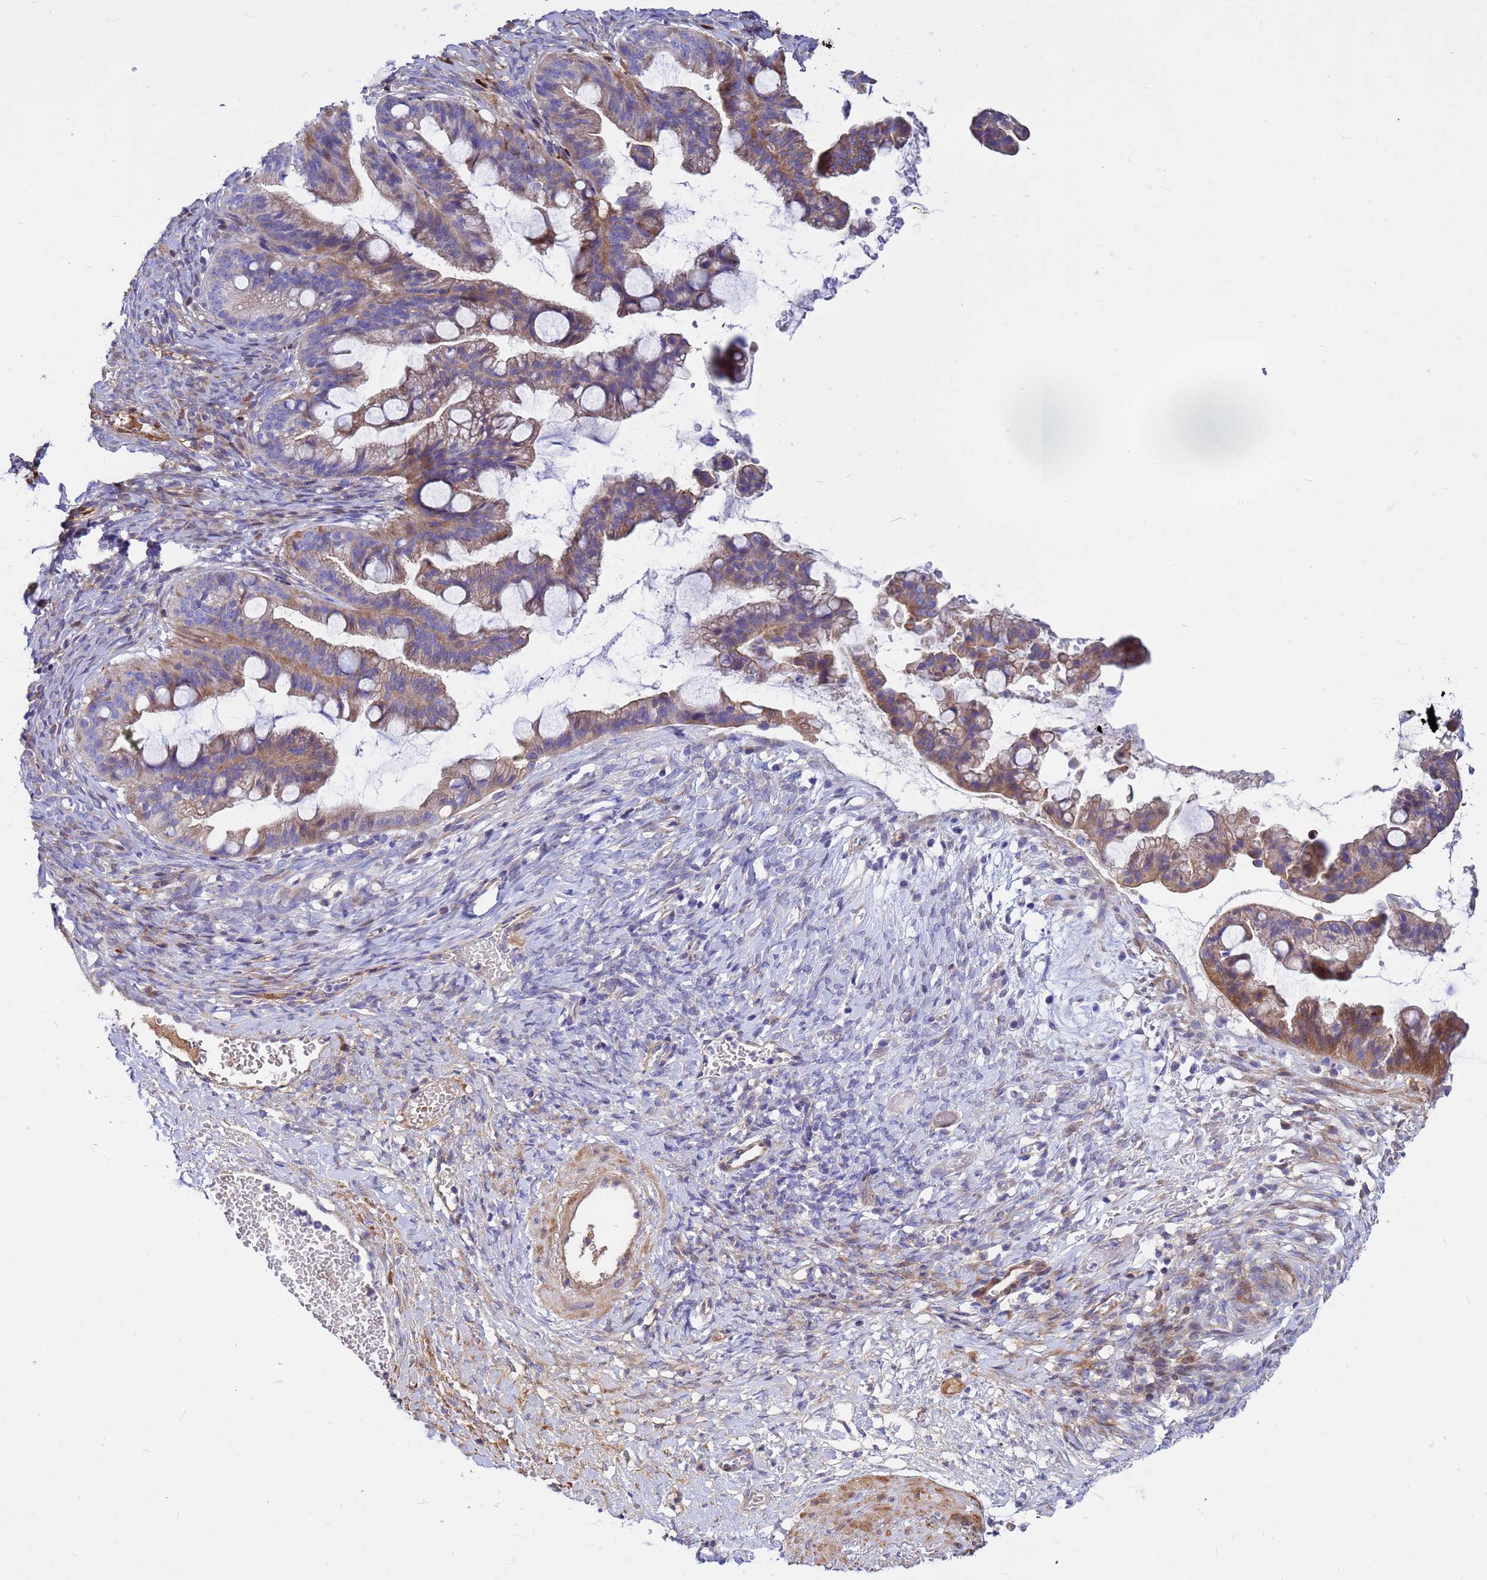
{"staining": {"intensity": "moderate", "quantity": ">75%", "location": "cytoplasmic/membranous"}, "tissue": "ovarian cancer", "cell_type": "Tumor cells", "image_type": "cancer", "snomed": [{"axis": "morphology", "description": "Cystadenocarcinoma, mucinous, NOS"}, {"axis": "topography", "description": "Ovary"}], "caption": "The micrograph reveals immunohistochemical staining of ovarian cancer. There is moderate cytoplasmic/membranous expression is appreciated in approximately >75% of tumor cells.", "gene": "CRHBP", "patient": {"sex": "female", "age": 73}}